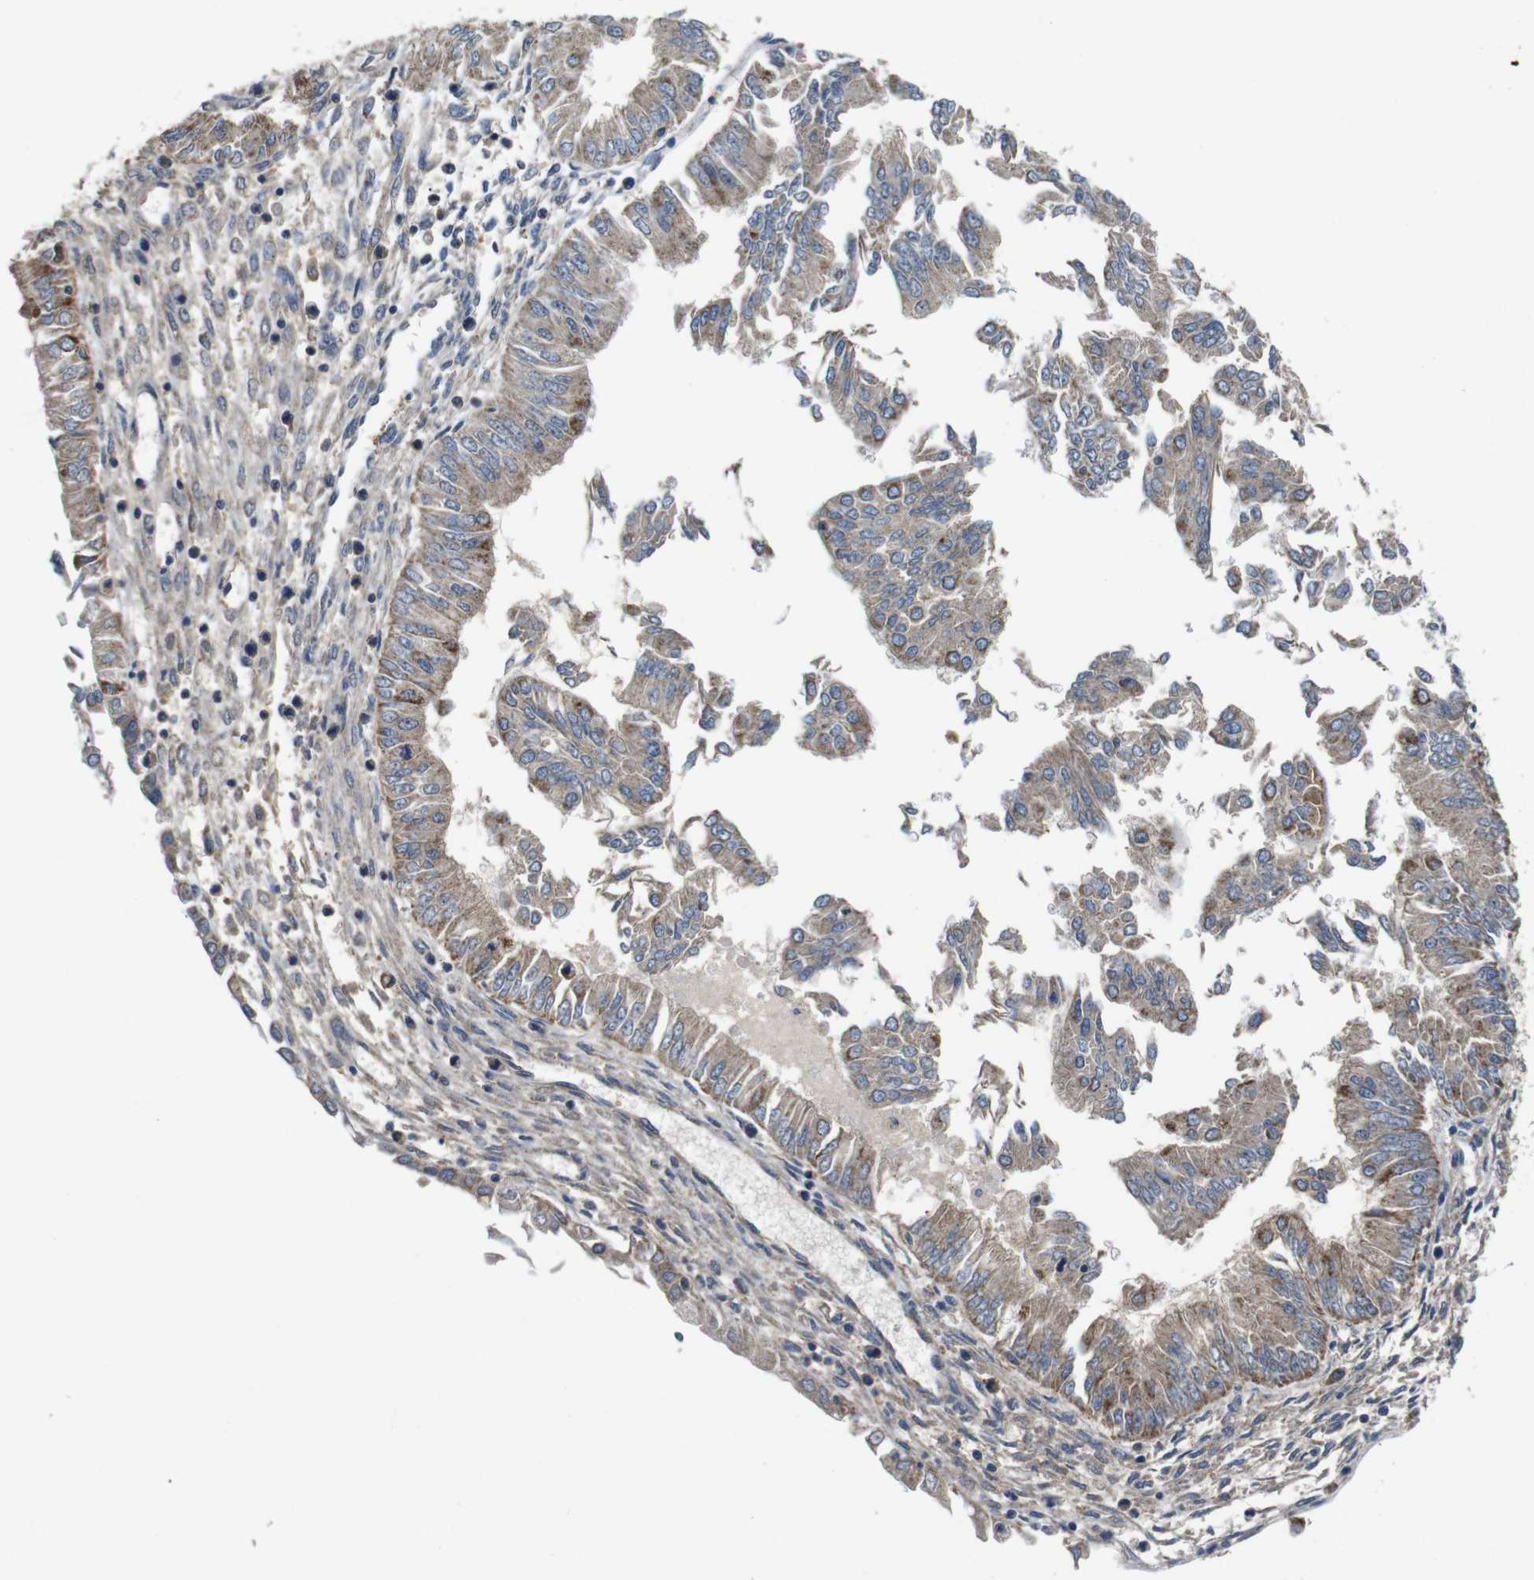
{"staining": {"intensity": "weak", "quantity": ">75%", "location": "cytoplasmic/membranous"}, "tissue": "endometrial cancer", "cell_type": "Tumor cells", "image_type": "cancer", "snomed": [{"axis": "morphology", "description": "Adenocarcinoma, NOS"}, {"axis": "topography", "description": "Endometrium"}], "caption": "Weak cytoplasmic/membranous staining is appreciated in approximately >75% of tumor cells in endometrial adenocarcinoma.", "gene": "GLIPR1", "patient": {"sex": "female", "age": 53}}